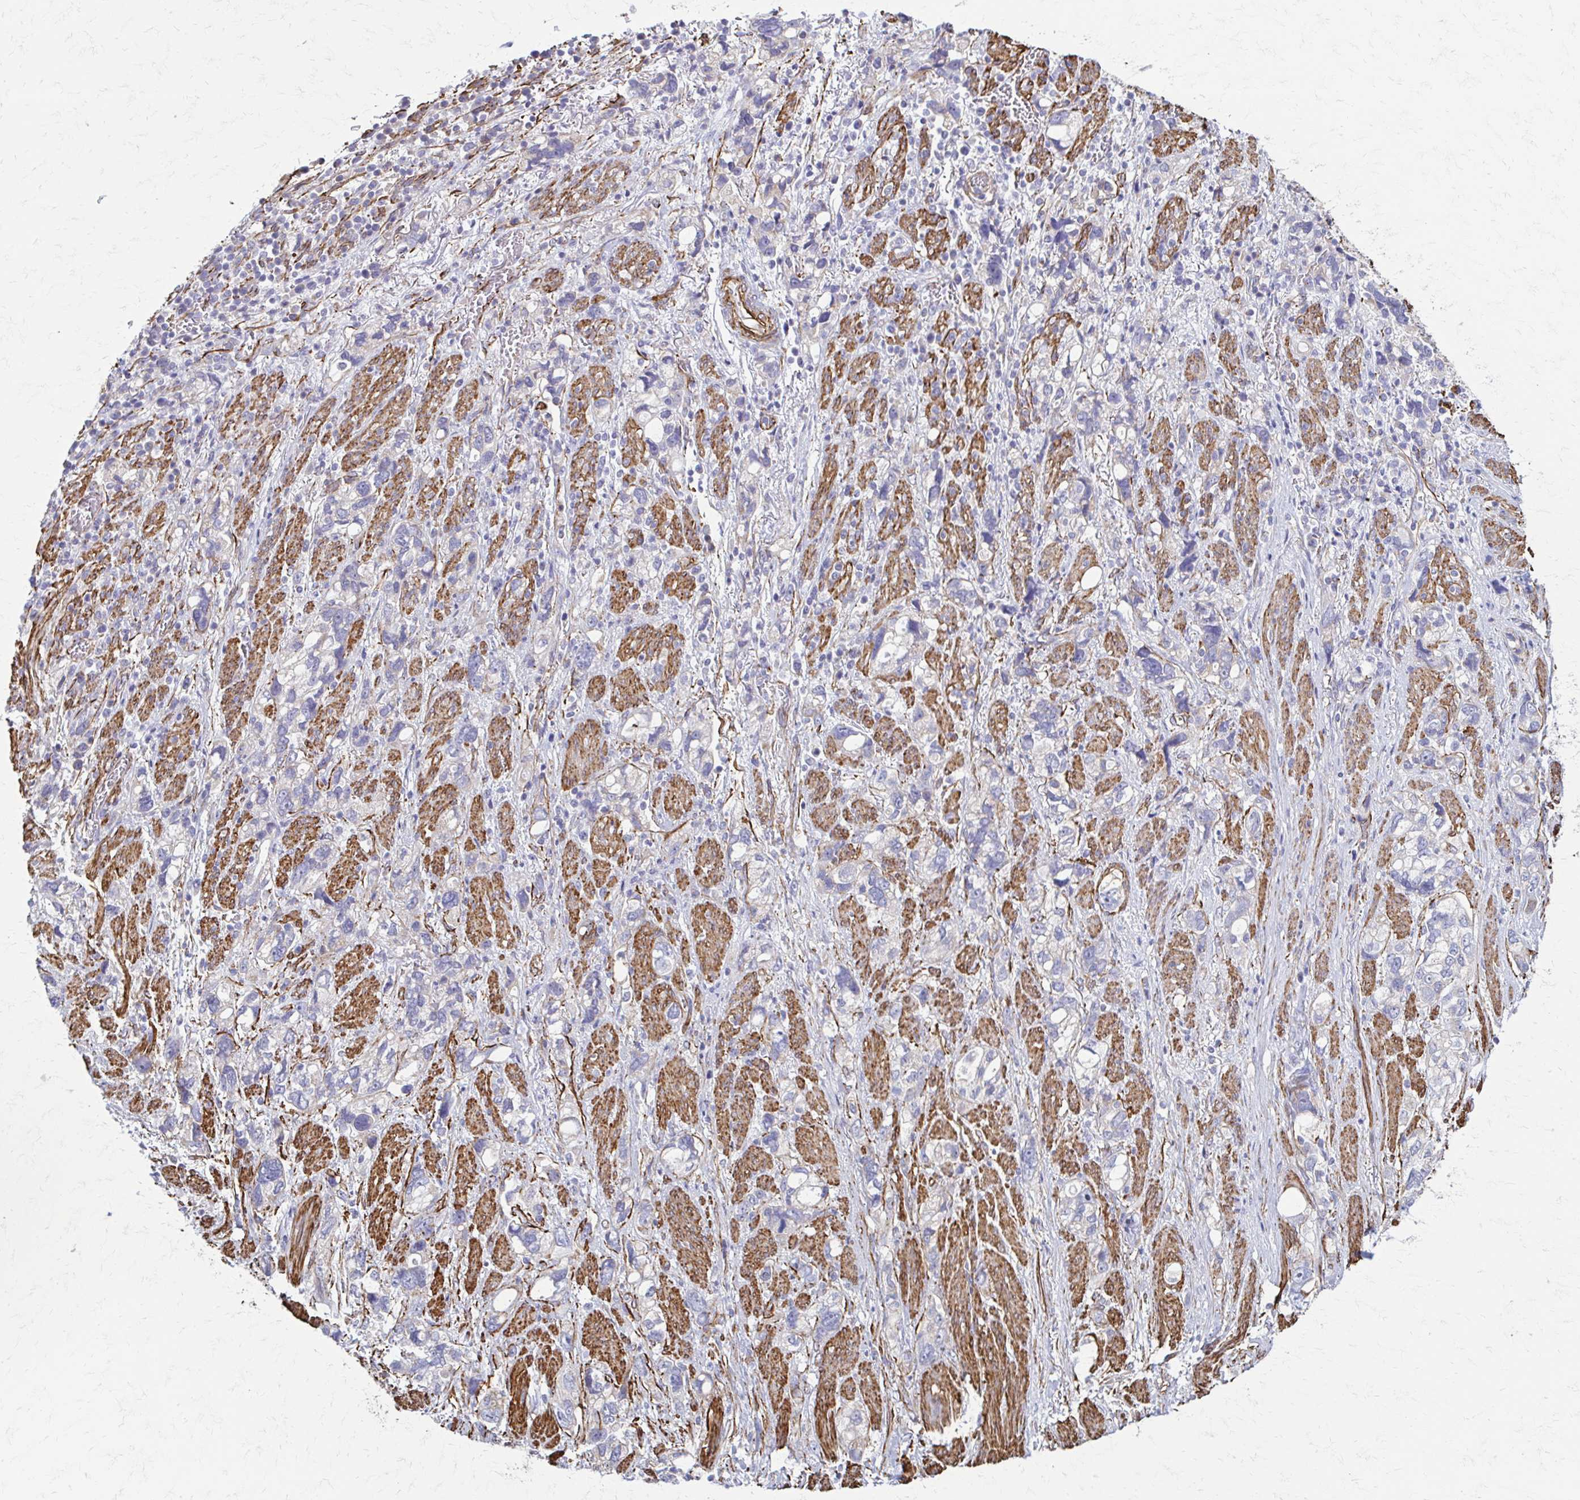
{"staining": {"intensity": "negative", "quantity": "none", "location": "none"}, "tissue": "stomach cancer", "cell_type": "Tumor cells", "image_type": "cancer", "snomed": [{"axis": "morphology", "description": "Adenocarcinoma, NOS"}, {"axis": "topography", "description": "Stomach, upper"}], "caption": "Immunohistochemistry micrograph of neoplastic tissue: stomach adenocarcinoma stained with DAB demonstrates no significant protein expression in tumor cells.", "gene": "TIMMDC1", "patient": {"sex": "female", "age": 81}}